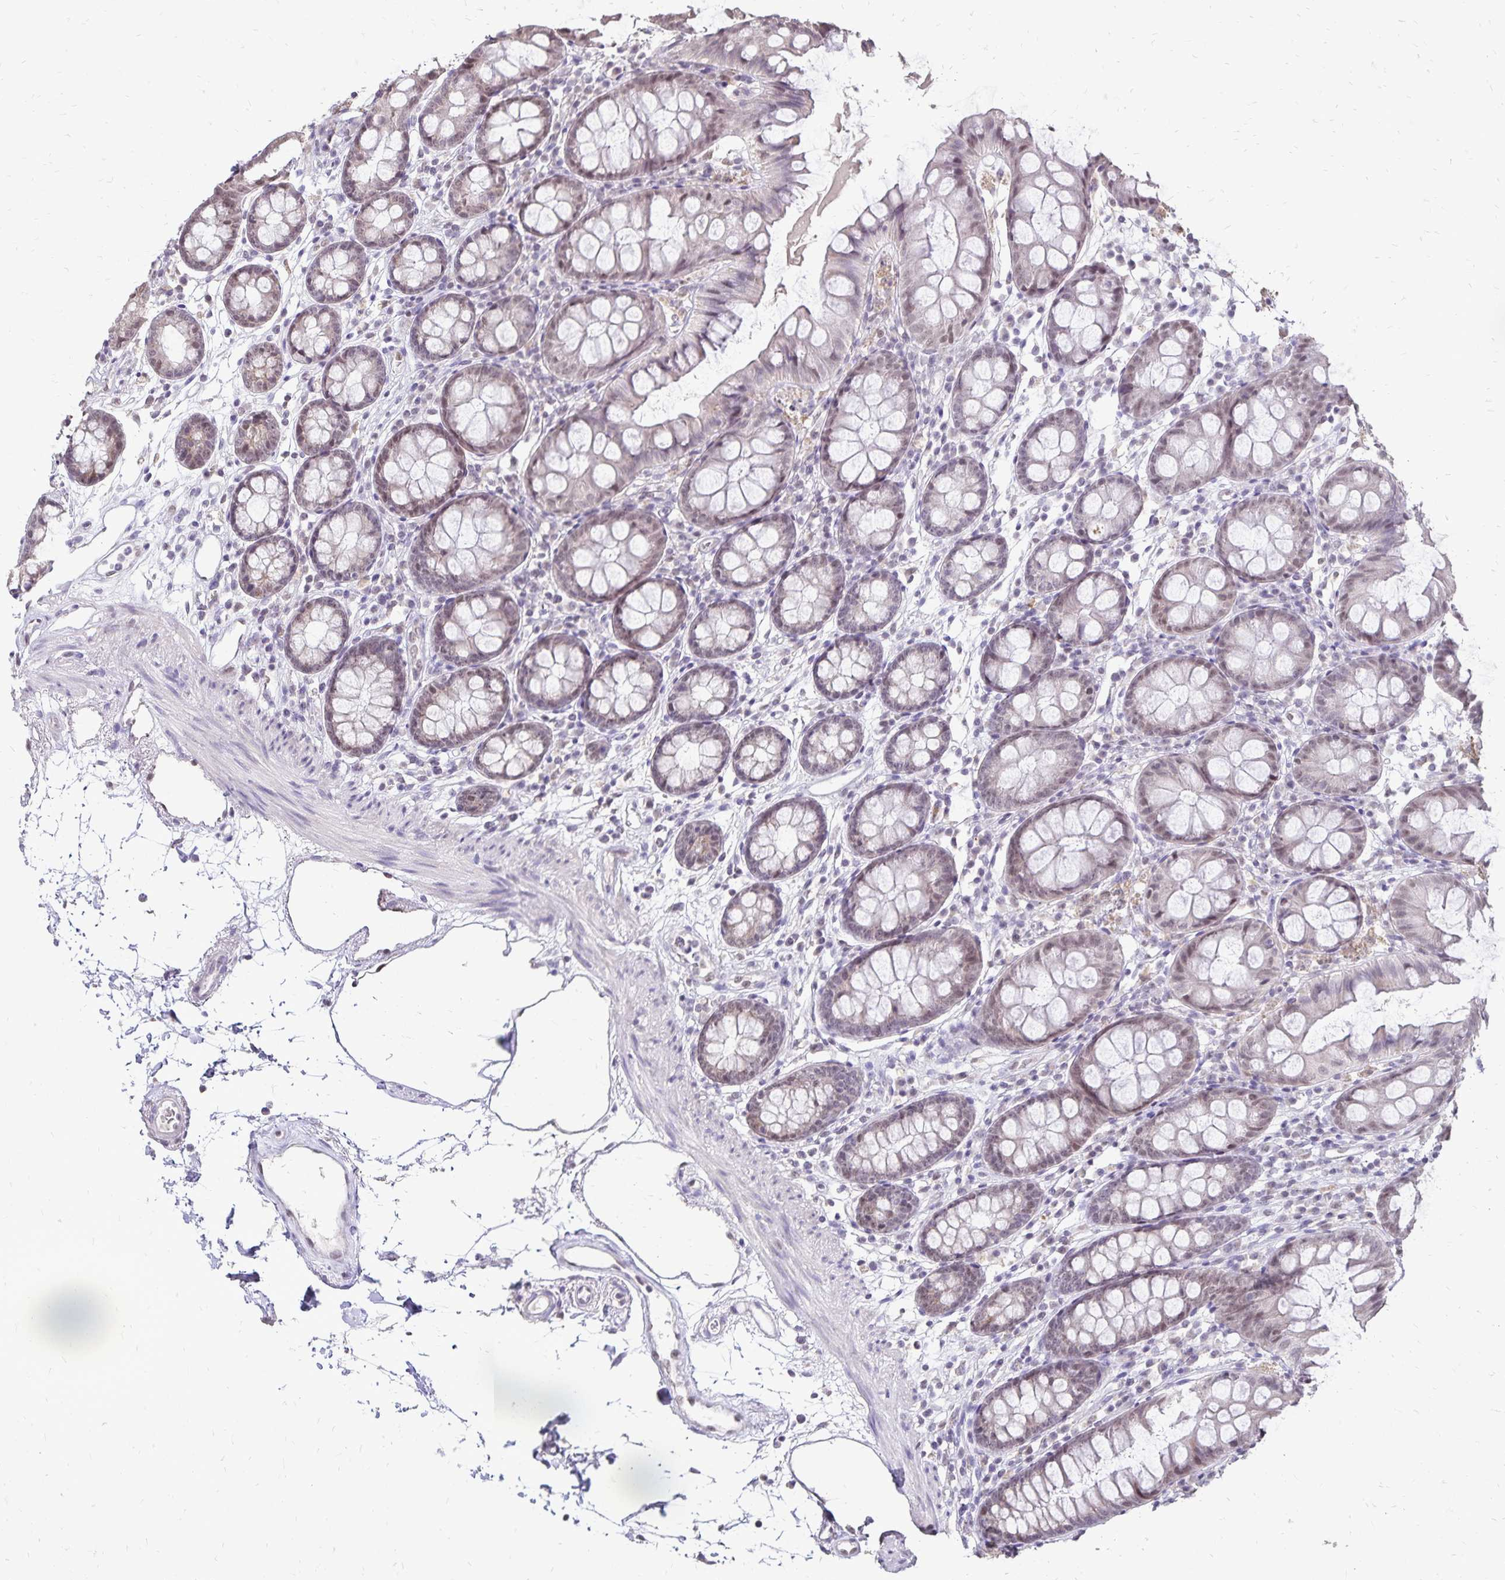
{"staining": {"intensity": "negative", "quantity": "none", "location": "none"}, "tissue": "colon", "cell_type": "Endothelial cells", "image_type": "normal", "snomed": [{"axis": "morphology", "description": "Normal tissue, NOS"}, {"axis": "topography", "description": "Colon"}], "caption": "The histopathology image demonstrates no staining of endothelial cells in unremarkable colon. (IHC, brightfield microscopy, high magnification).", "gene": "POLB", "patient": {"sex": "female", "age": 84}}